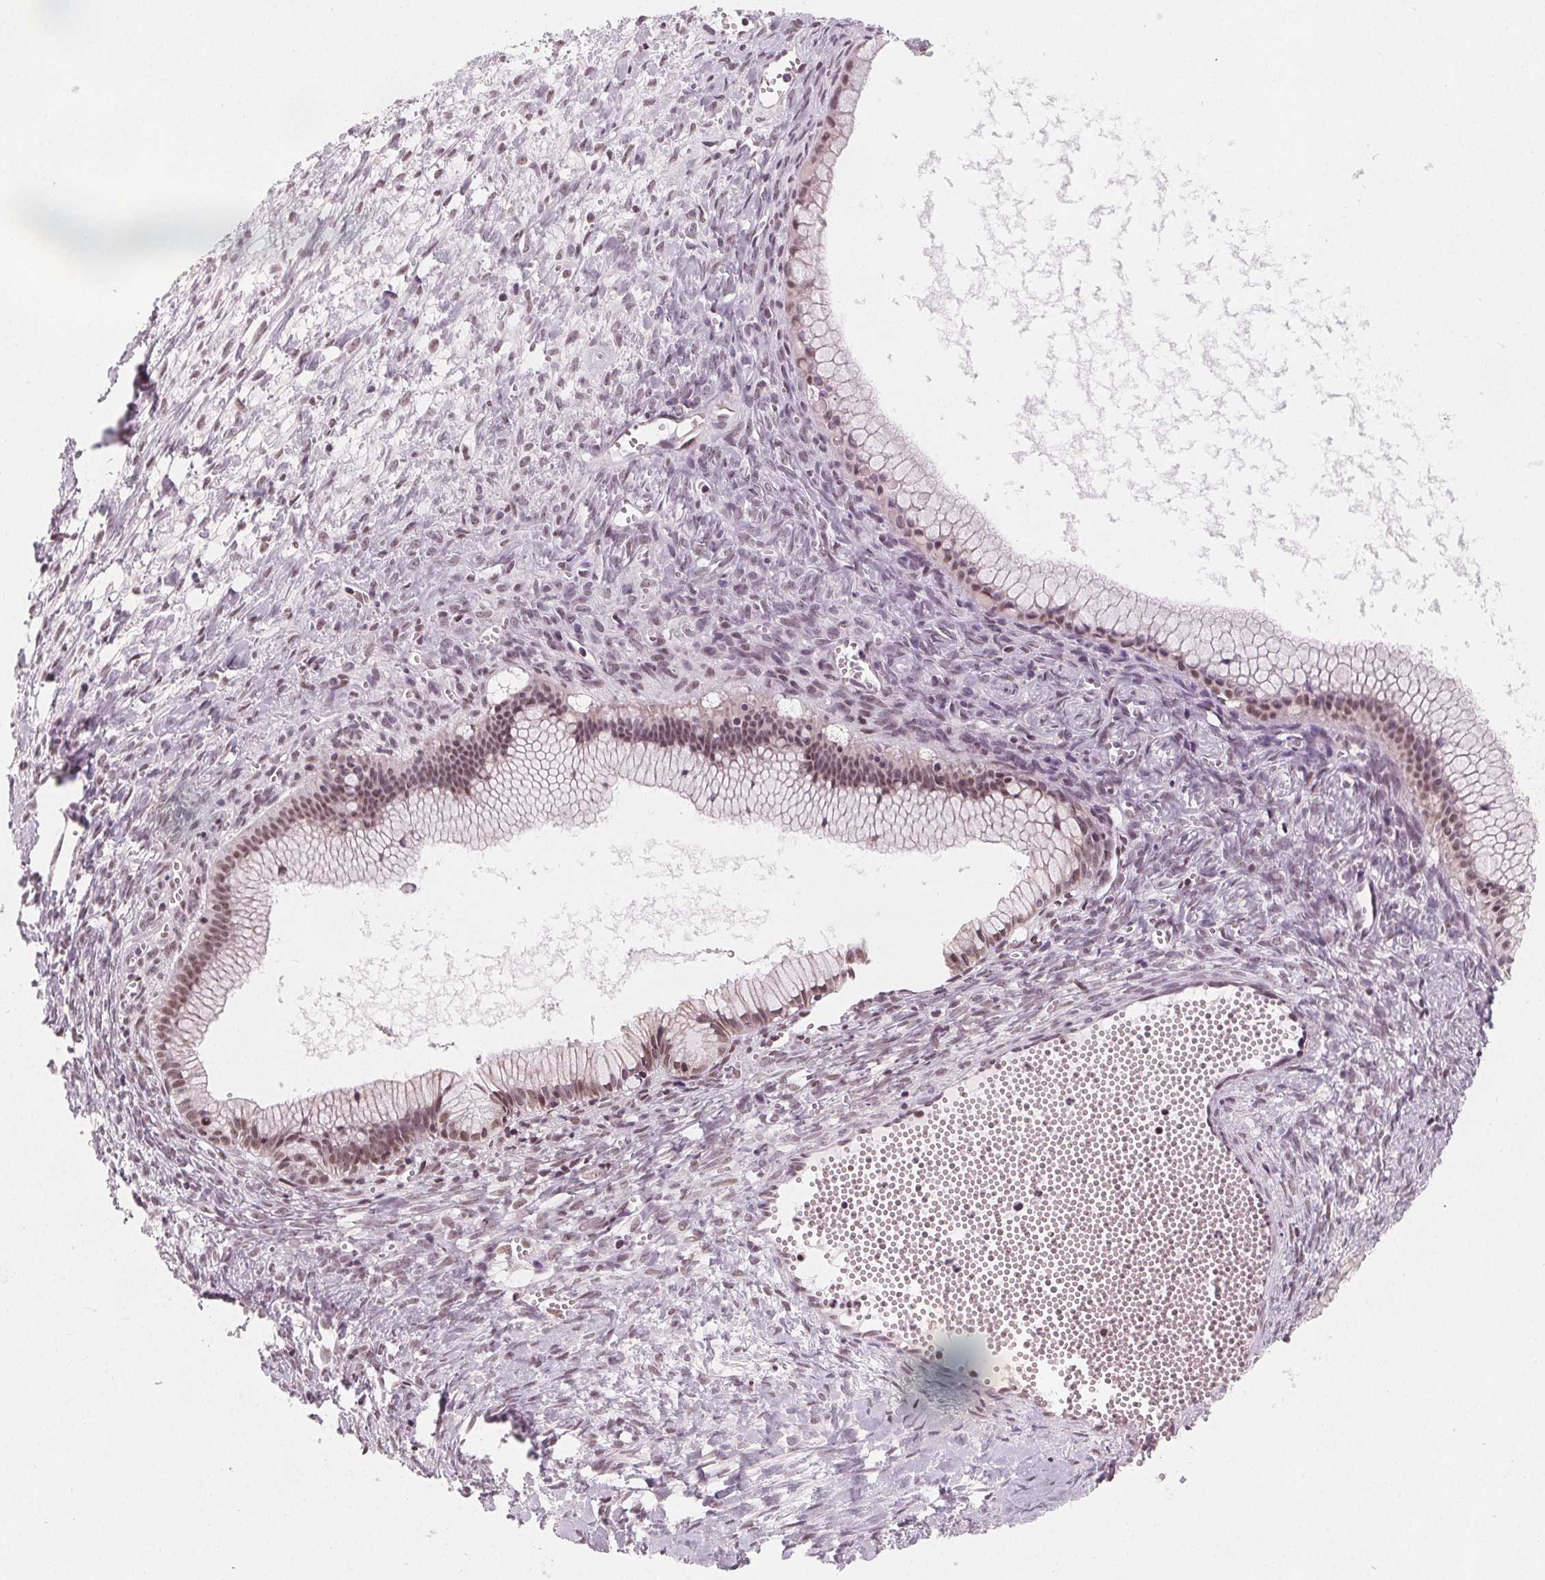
{"staining": {"intensity": "moderate", "quantity": "25%-75%", "location": "nuclear"}, "tissue": "ovarian cancer", "cell_type": "Tumor cells", "image_type": "cancer", "snomed": [{"axis": "morphology", "description": "Cystadenocarcinoma, mucinous, NOS"}, {"axis": "topography", "description": "Ovary"}], "caption": "Protein analysis of ovarian cancer tissue reveals moderate nuclear expression in approximately 25%-75% of tumor cells.", "gene": "DPM2", "patient": {"sex": "female", "age": 41}}